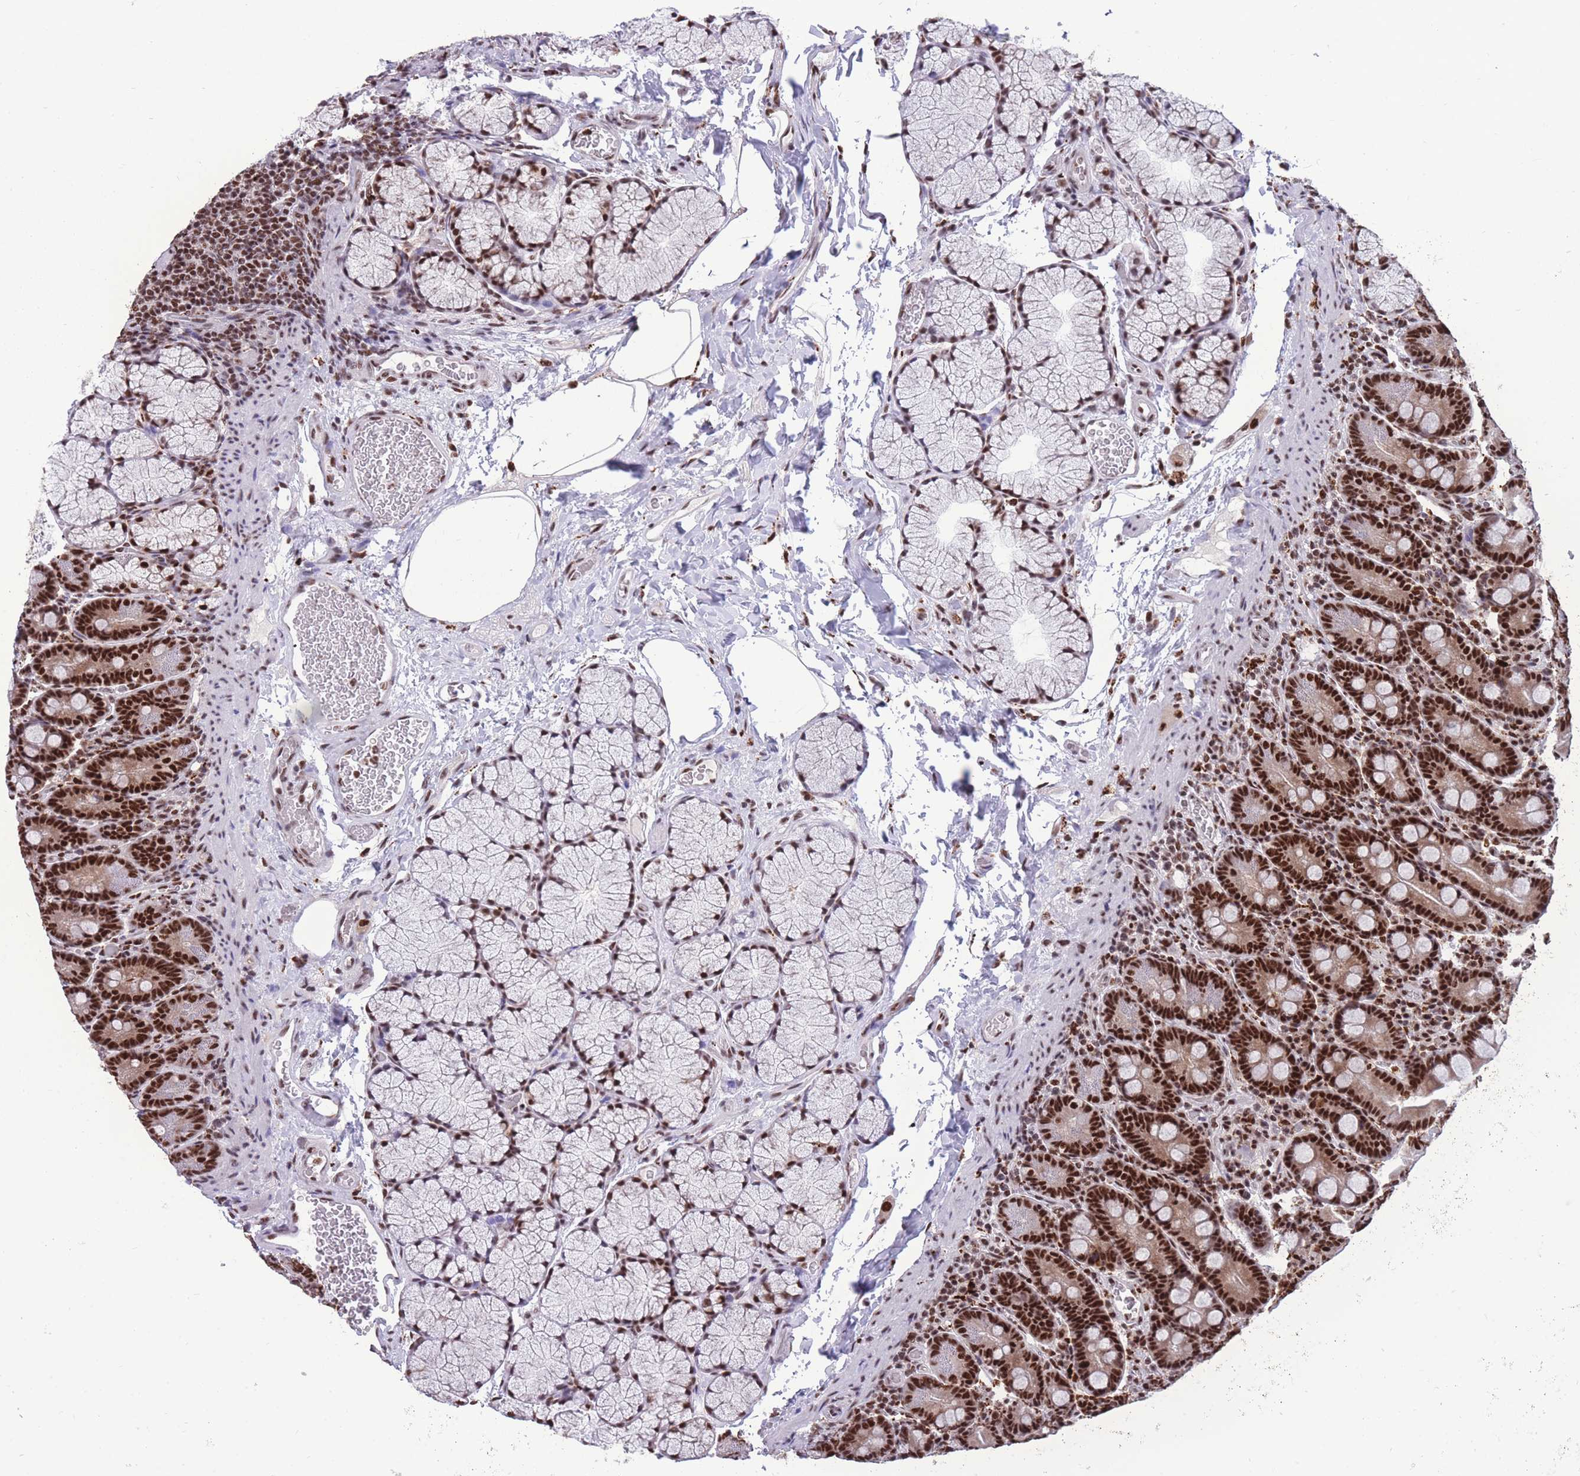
{"staining": {"intensity": "strong", "quantity": ">75%", "location": "nuclear"}, "tissue": "duodenum", "cell_type": "Glandular cells", "image_type": "normal", "snomed": [{"axis": "morphology", "description": "Normal tissue, NOS"}, {"axis": "topography", "description": "Duodenum"}], "caption": "Duodenum stained with a brown dye demonstrates strong nuclear positive staining in approximately >75% of glandular cells.", "gene": "PRPF19", "patient": {"sex": "male", "age": 35}}